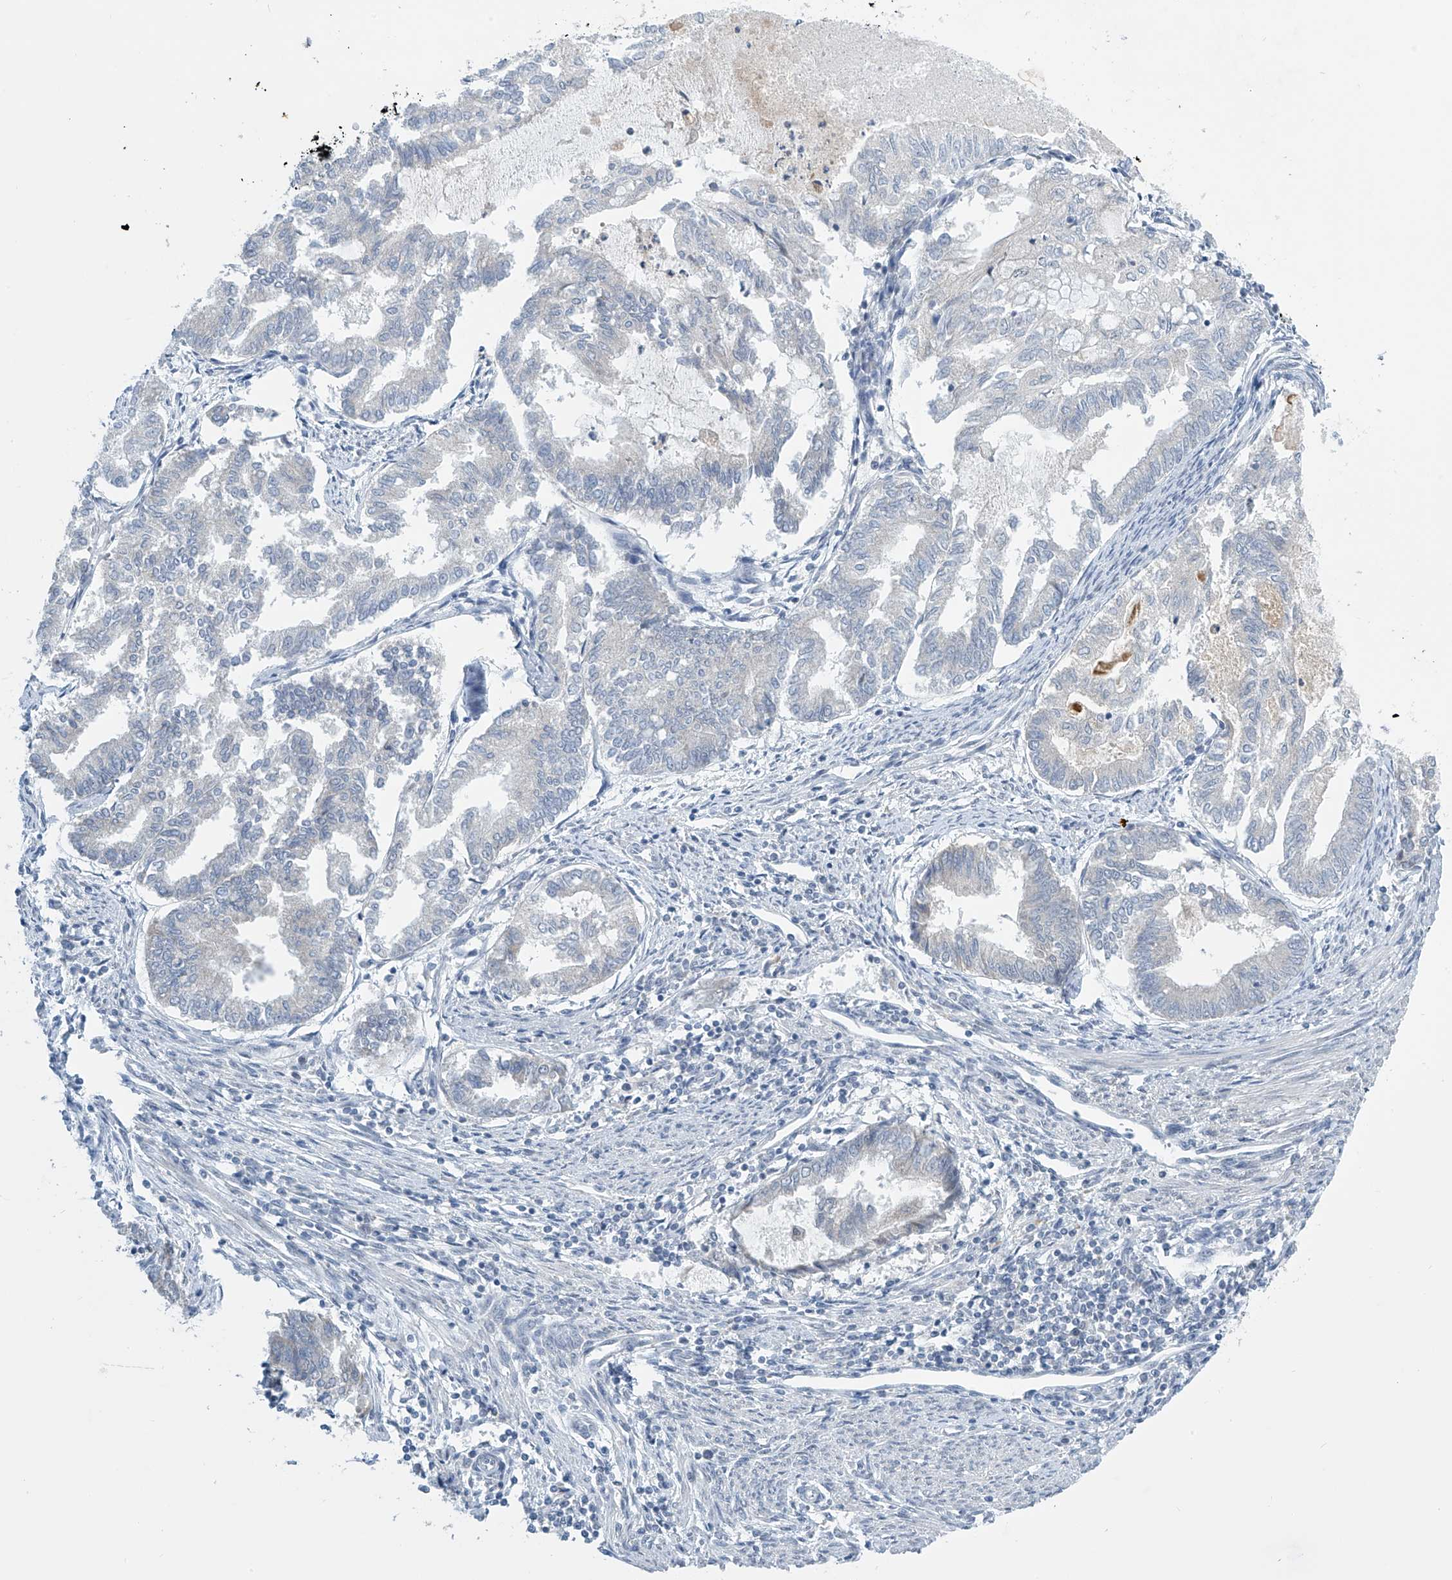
{"staining": {"intensity": "negative", "quantity": "none", "location": "none"}, "tissue": "endometrial cancer", "cell_type": "Tumor cells", "image_type": "cancer", "snomed": [{"axis": "morphology", "description": "Adenocarcinoma, NOS"}, {"axis": "topography", "description": "Endometrium"}], "caption": "There is no significant expression in tumor cells of endometrial cancer. (IHC, brightfield microscopy, high magnification).", "gene": "APLF", "patient": {"sex": "female", "age": 79}}